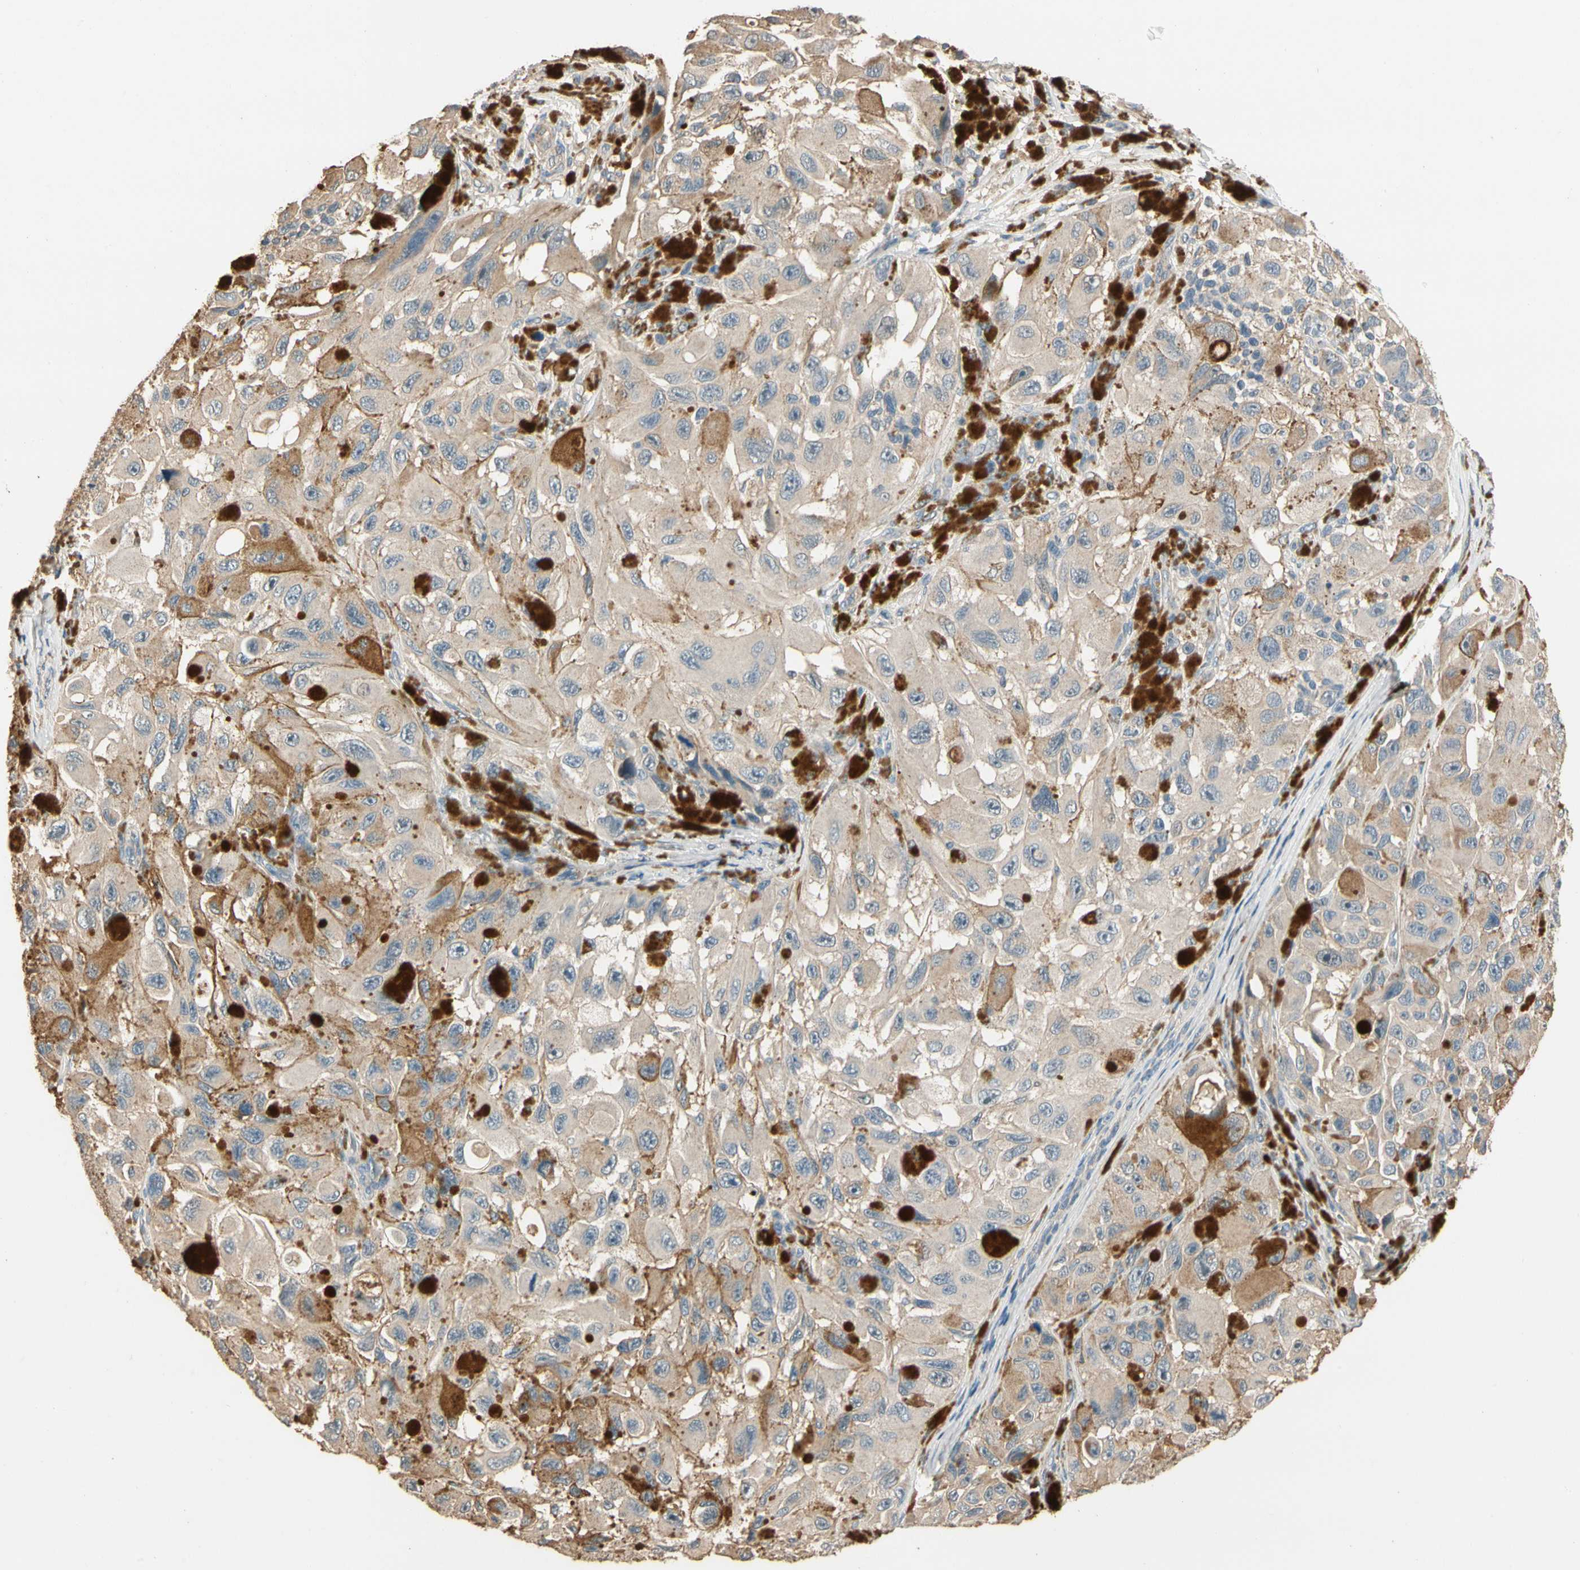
{"staining": {"intensity": "weak", "quantity": ">75%", "location": "cytoplasmic/membranous"}, "tissue": "melanoma", "cell_type": "Tumor cells", "image_type": "cancer", "snomed": [{"axis": "morphology", "description": "Malignant melanoma, NOS"}, {"axis": "topography", "description": "Skin"}], "caption": "The image demonstrates immunohistochemical staining of malignant melanoma. There is weak cytoplasmic/membranous expression is present in about >75% of tumor cells. (DAB (3,3'-diaminobenzidine) IHC, brown staining for protein, blue staining for nuclei).", "gene": "CDH6", "patient": {"sex": "female", "age": 73}}